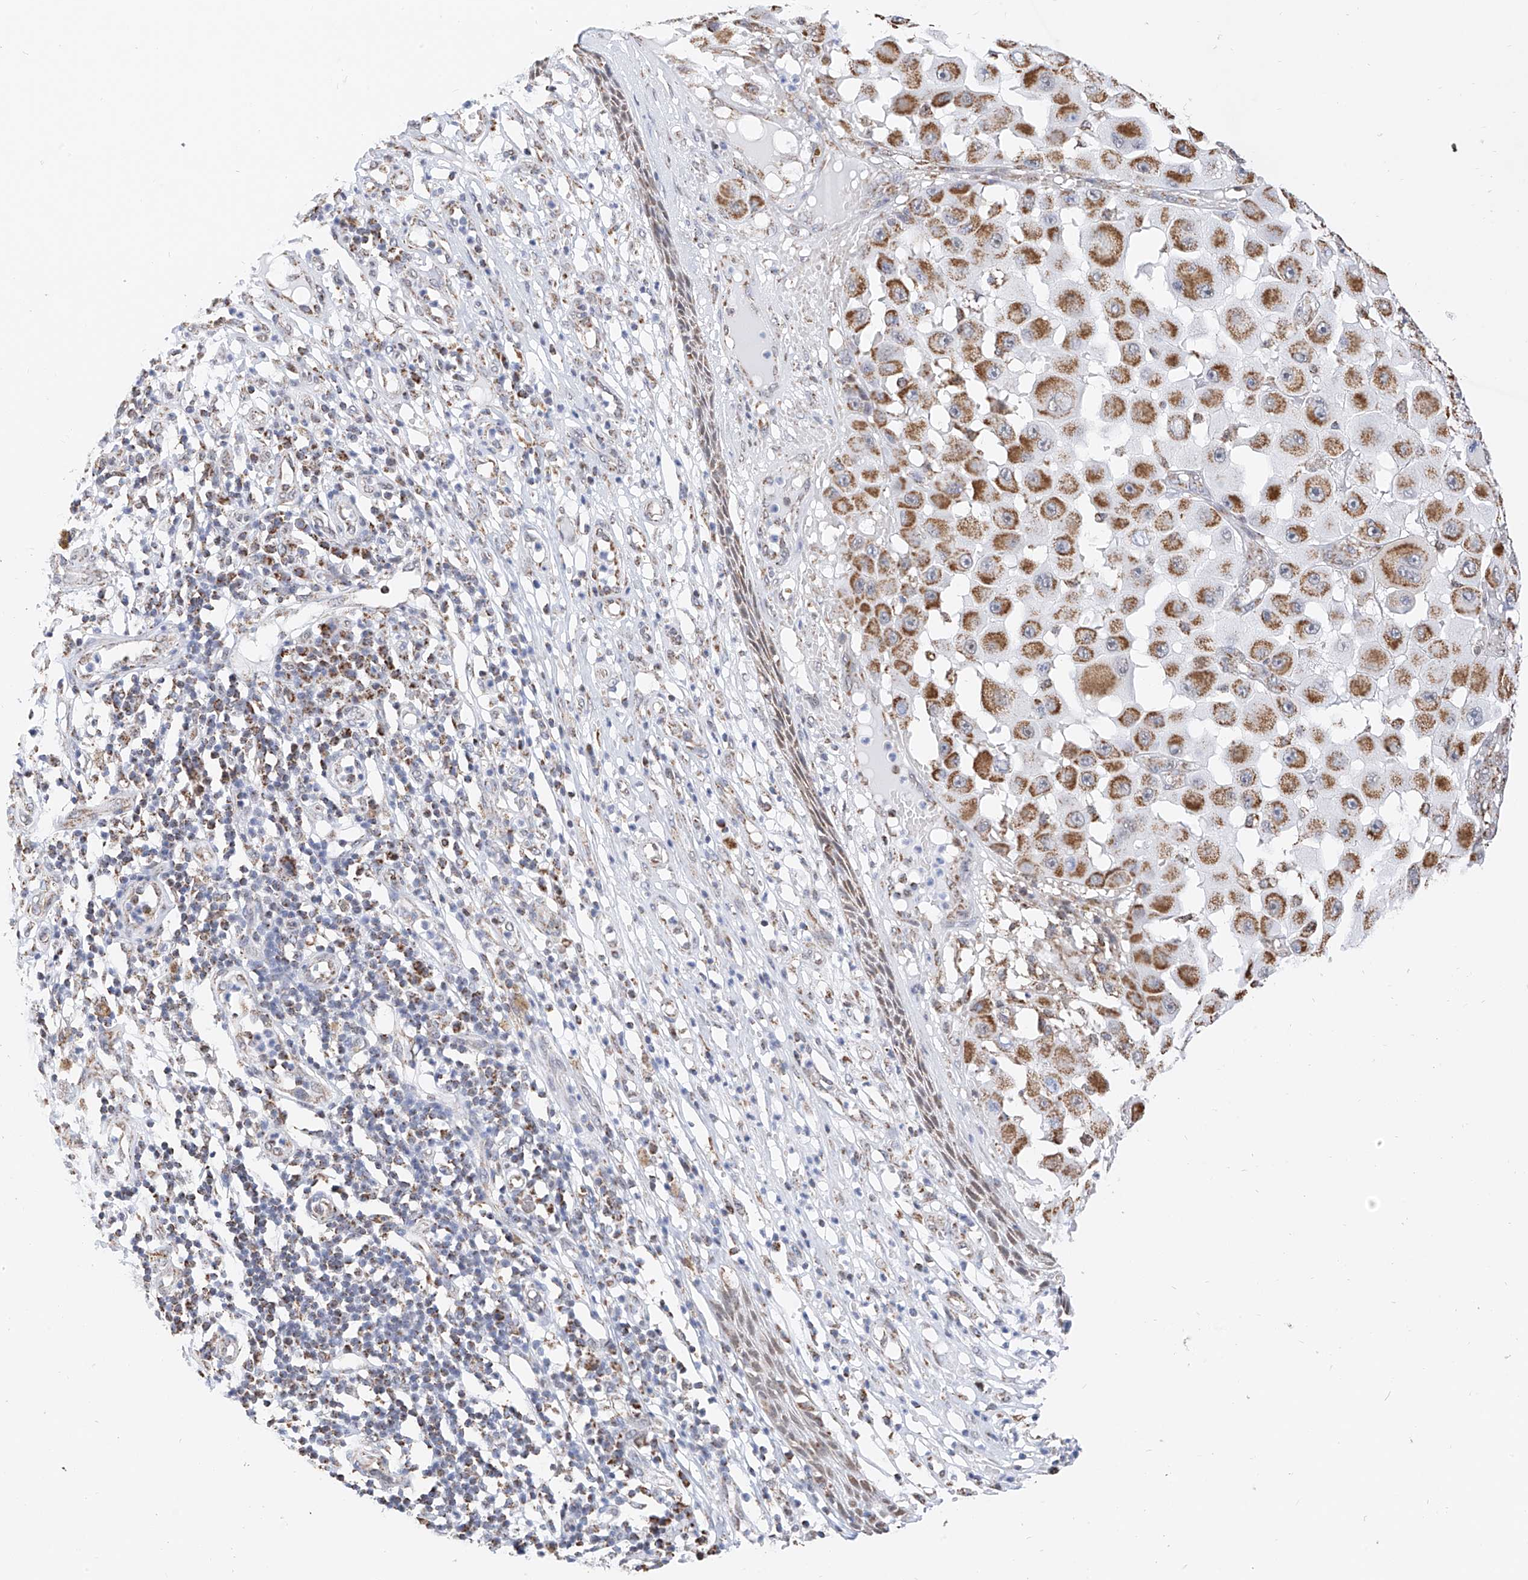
{"staining": {"intensity": "moderate", "quantity": ">75%", "location": "cytoplasmic/membranous"}, "tissue": "melanoma", "cell_type": "Tumor cells", "image_type": "cancer", "snomed": [{"axis": "morphology", "description": "Malignant melanoma, NOS"}, {"axis": "topography", "description": "Skin"}], "caption": "A histopathology image showing moderate cytoplasmic/membranous expression in approximately >75% of tumor cells in malignant melanoma, as visualized by brown immunohistochemical staining.", "gene": "NALCN", "patient": {"sex": "female", "age": 81}}